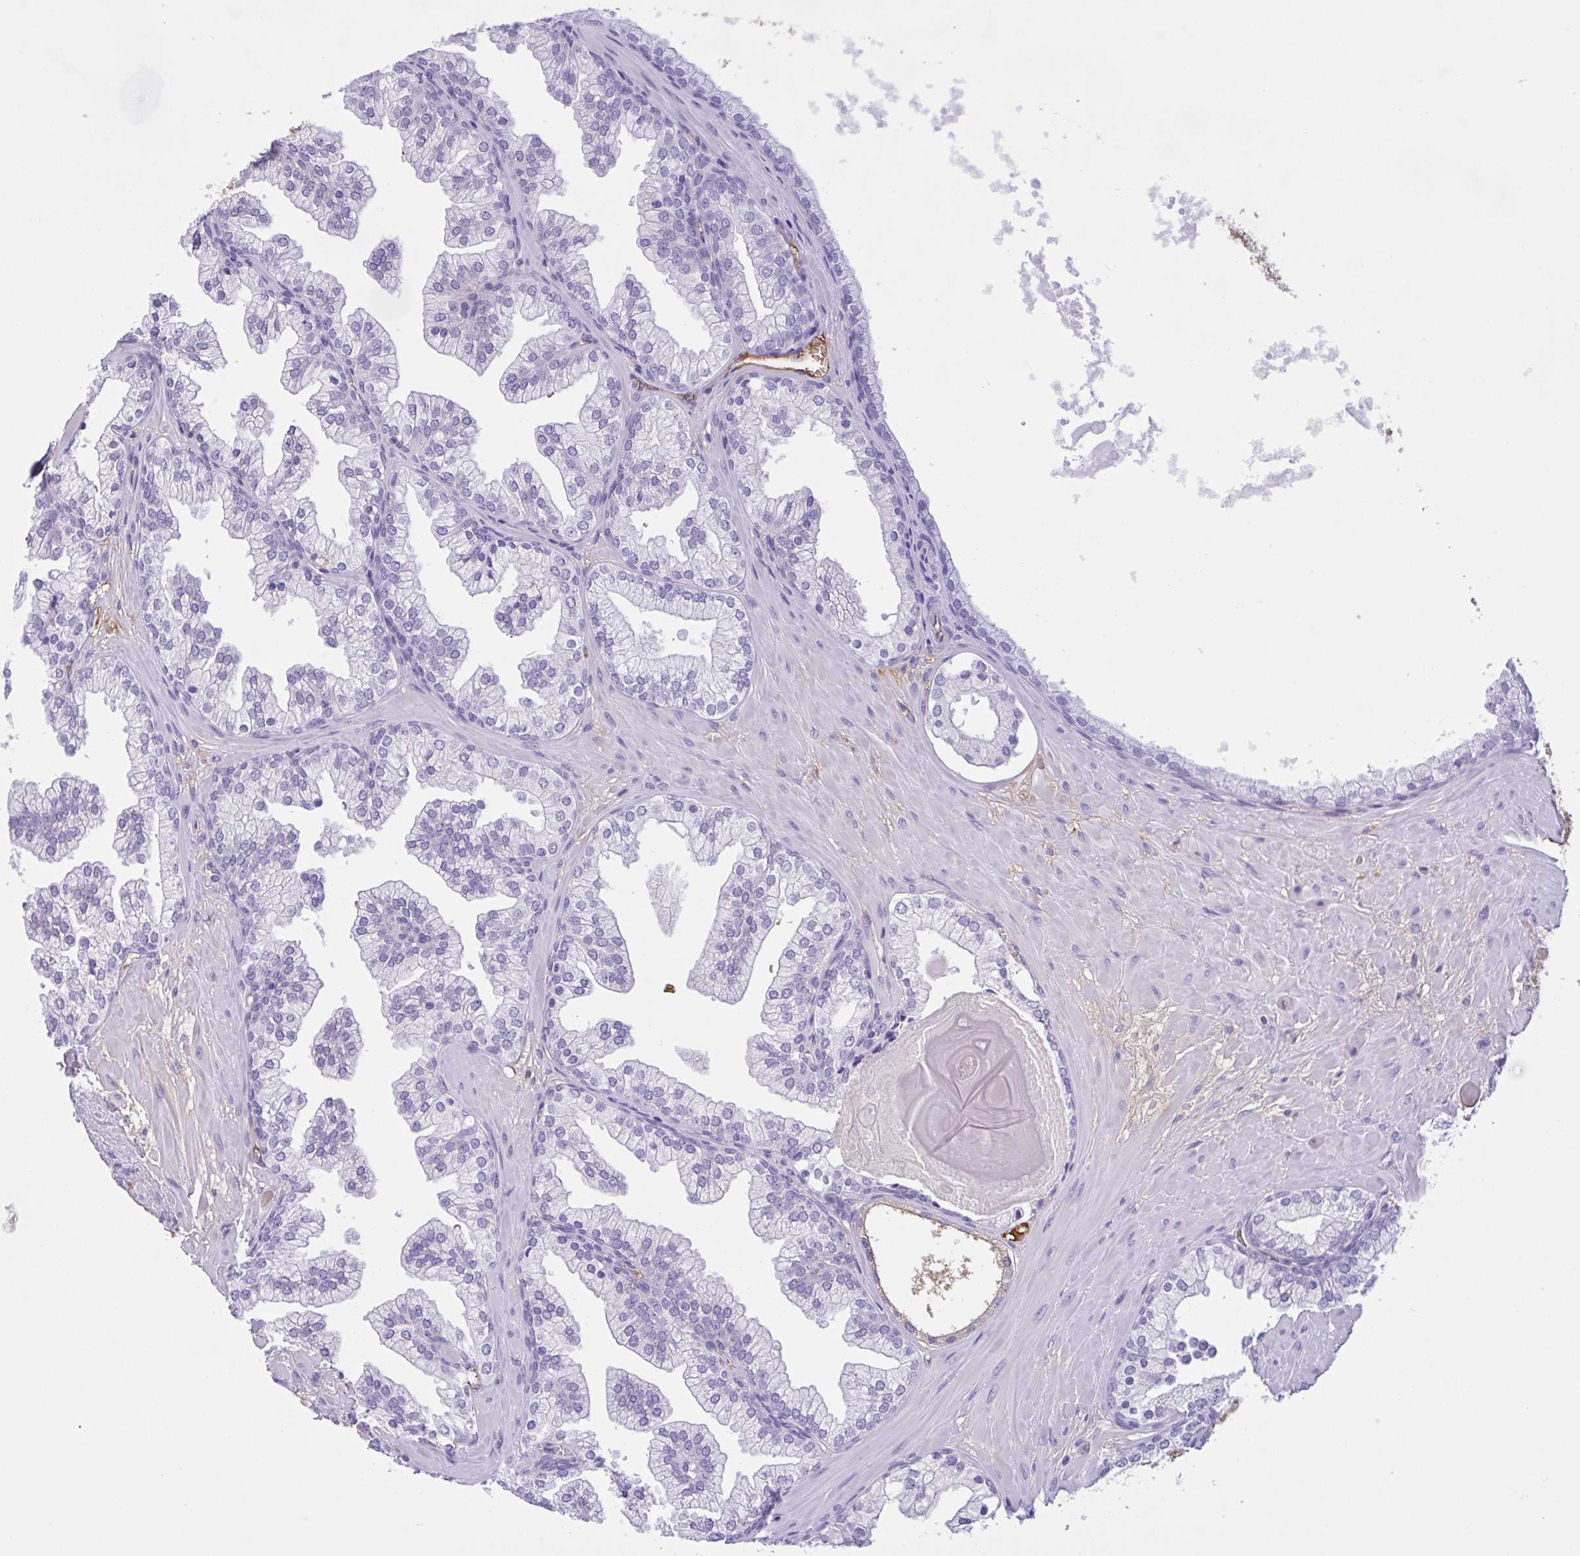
{"staining": {"intensity": "negative", "quantity": "none", "location": "none"}, "tissue": "prostate", "cell_type": "Glandular cells", "image_type": "normal", "snomed": [{"axis": "morphology", "description": "Normal tissue, NOS"}, {"axis": "topography", "description": "Prostate"}, {"axis": "topography", "description": "Peripheral nerve tissue"}], "caption": "A photomicrograph of prostate stained for a protein exhibits no brown staining in glandular cells. (DAB (3,3'-diaminobenzidine) immunohistochemistry visualized using brightfield microscopy, high magnification).", "gene": "LARGE2", "patient": {"sex": "male", "age": 61}}